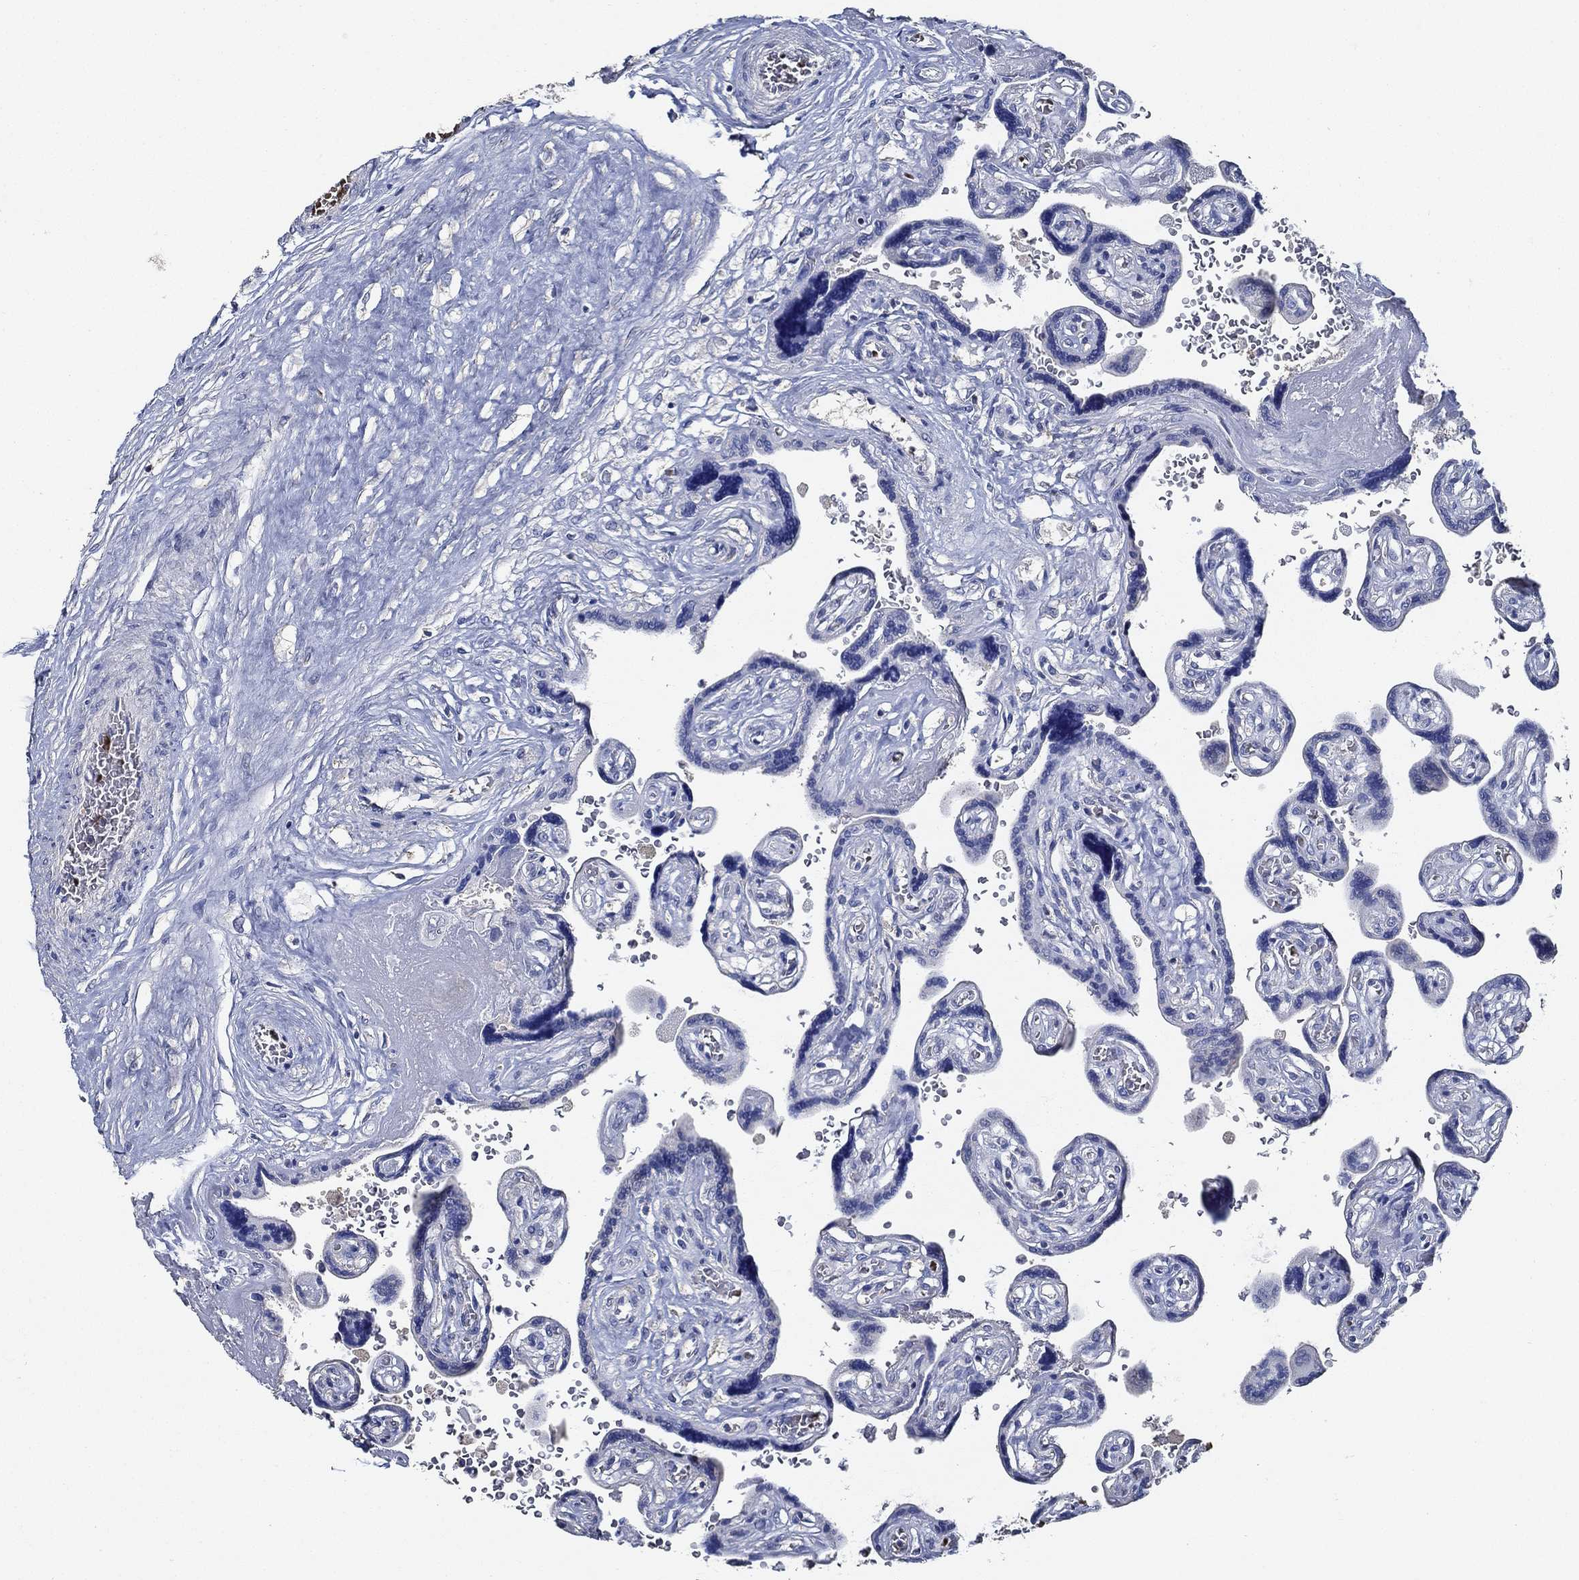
{"staining": {"intensity": "negative", "quantity": "none", "location": "none"}, "tissue": "placenta", "cell_type": "Decidual cells", "image_type": "normal", "snomed": [{"axis": "morphology", "description": "Normal tissue, NOS"}, {"axis": "topography", "description": "Placenta"}], "caption": "Decidual cells show no significant protein expression in unremarkable placenta. The staining was performed using DAB to visualize the protein expression in brown, while the nuclei were stained in blue with hematoxylin (Magnification: 20x).", "gene": "DOCK3", "patient": {"sex": "female", "age": 32}}